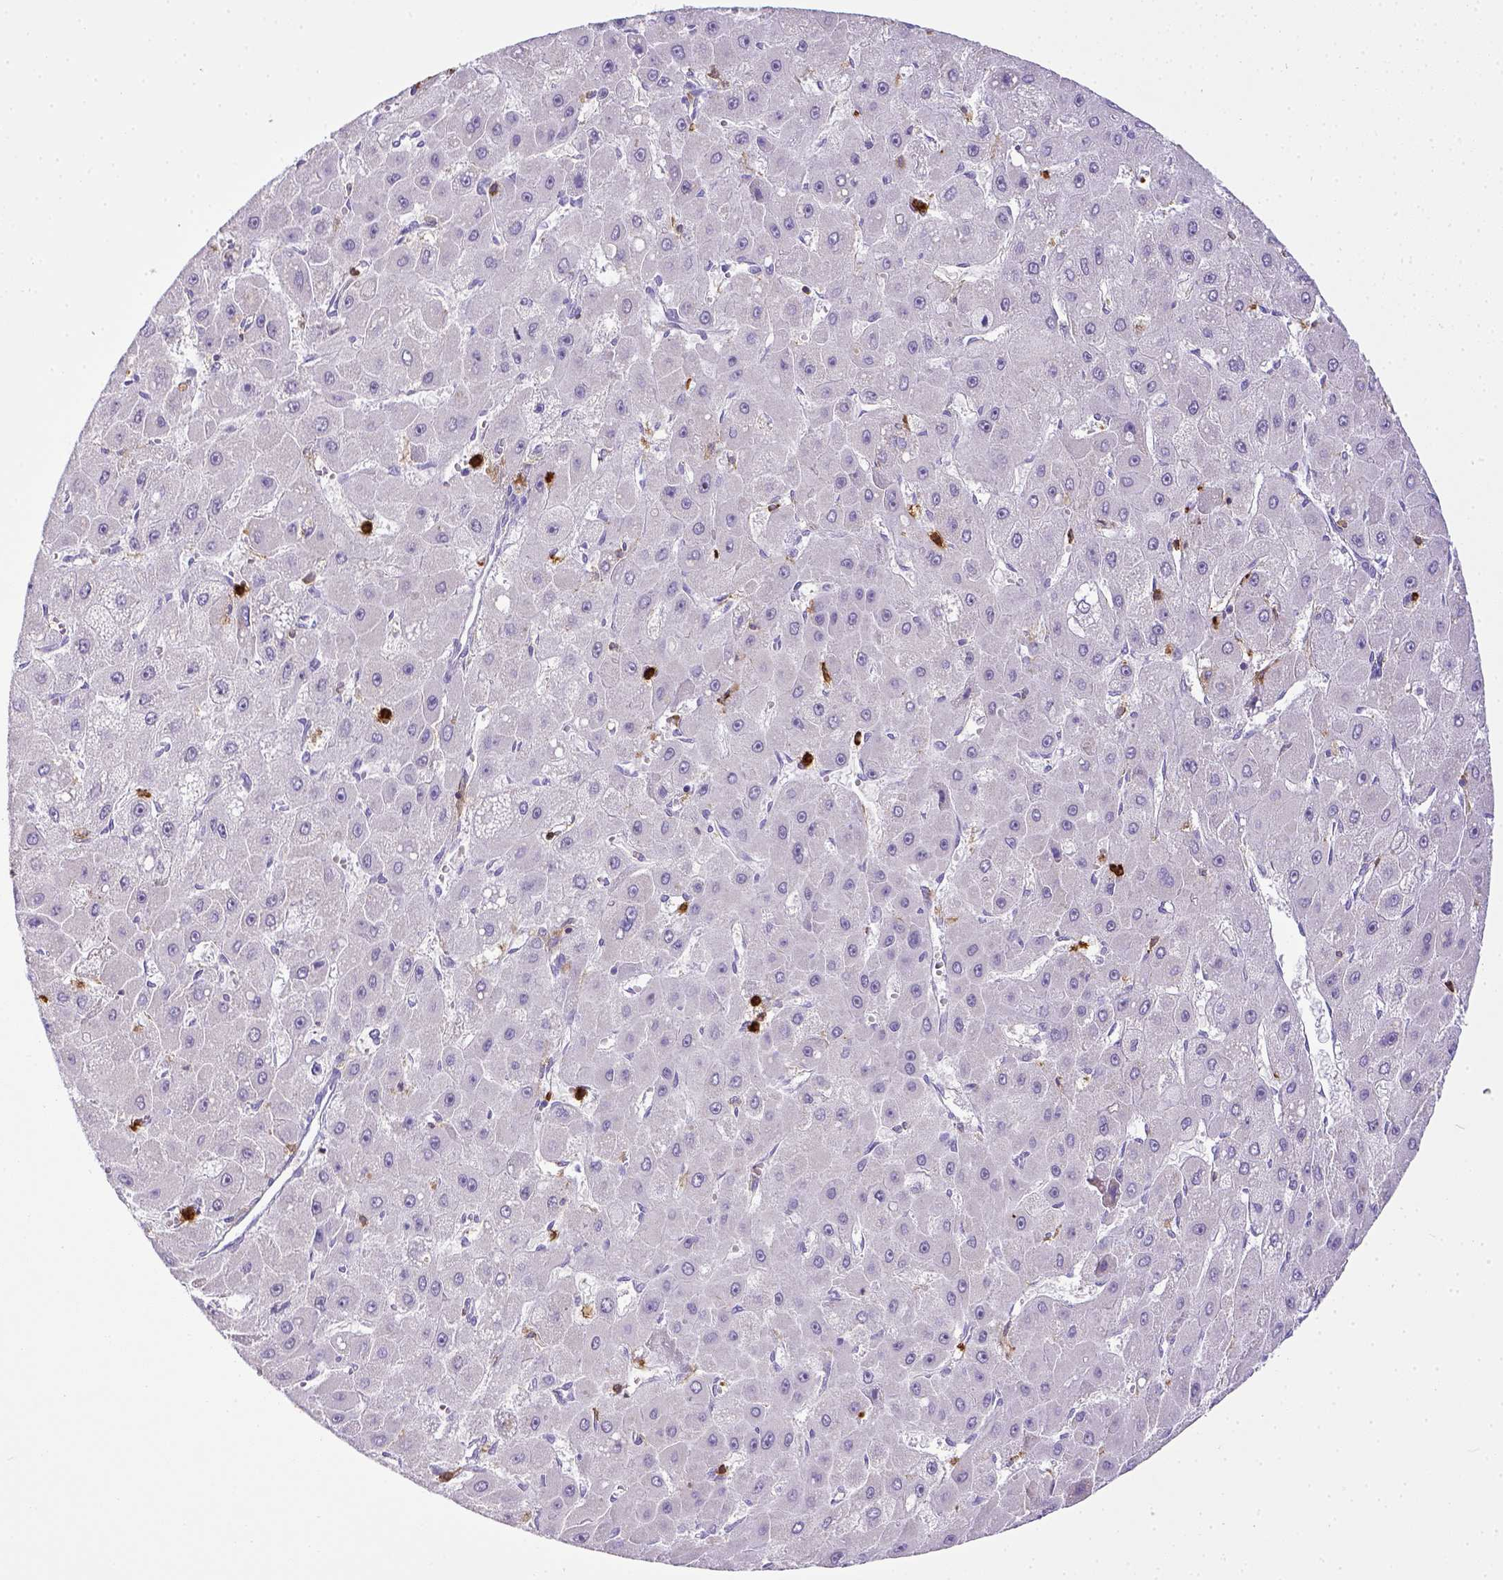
{"staining": {"intensity": "negative", "quantity": "none", "location": "none"}, "tissue": "liver cancer", "cell_type": "Tumor cells", "image_type": "cancer", "snomed": [{"axis": "morphology", "description": "Carcinoma, Hepatocellular, NOS"}, {"axis": "topography", "description": "Liver"}], "caption": "Immunohistochemical staining of human liver cancer (hepatocellular carcinoma) exhibits no significant positivity in tumor cells.", "gene": "ITGAM", "patient": {"sex": "female", "age": 25}}